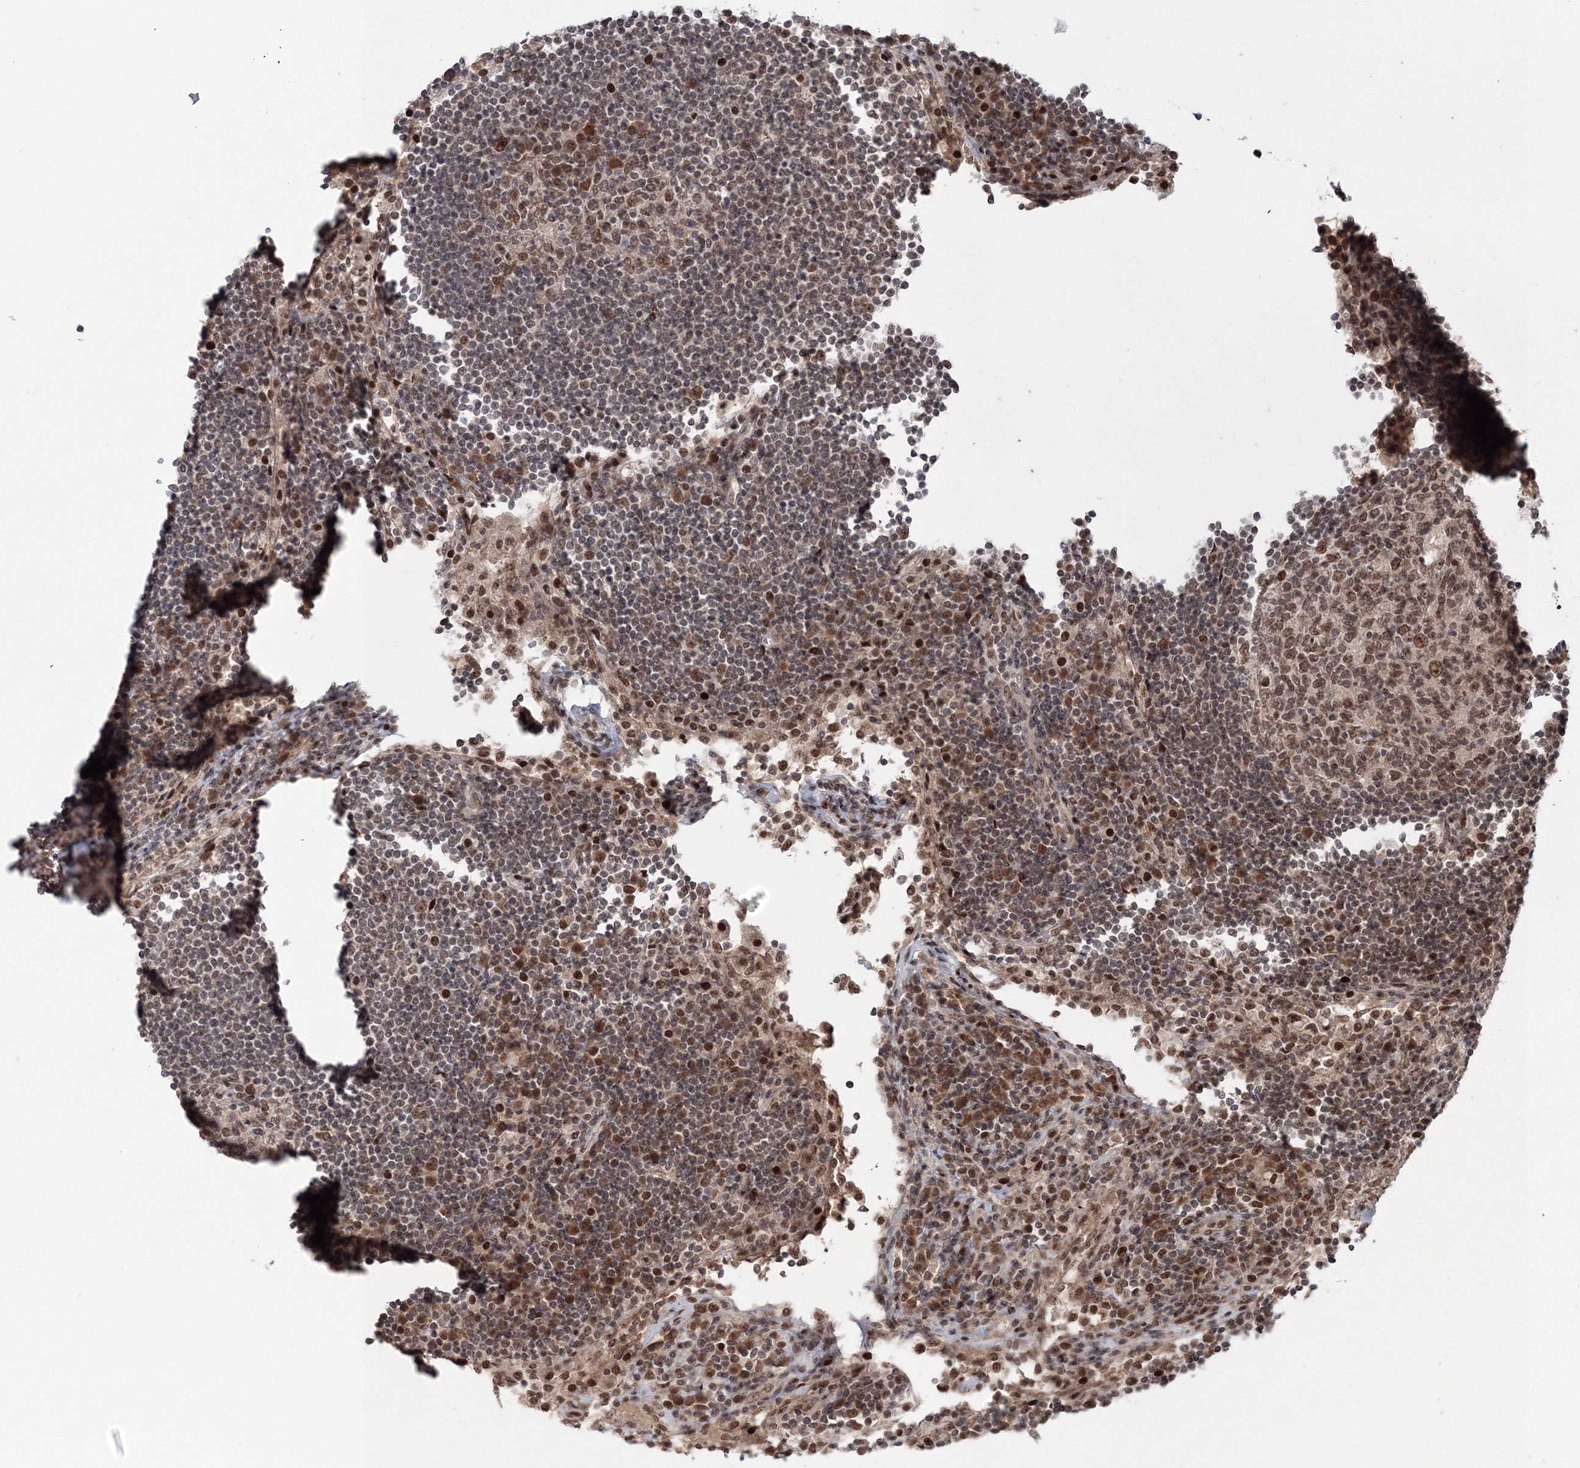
{"staining": {"intensity": "moderate", "quantity": ">75%", "location": "nuclear"}, "tissue": "lymph node", "cell_type": "Germinal center cells", "image_type": "normal", "snomed": [{"axis": "morphology", "description": "Normal tissue, NOS"}, {"axis": "topography", "description": "Lymph node"}], "caption": "Immunohistochemistry (DAB (3,3'-diaminobenzidine)) staining of unremarkable lymph node exhibits moderate nuclear protein positivity in approximately >75% of germinal center cells. Immunohistochemistry (ihc) stains the protein of interest in brown and the nuclei are stained blue.", "gene": "NOA1", "patient": {"sex": "female", "age": 53}}